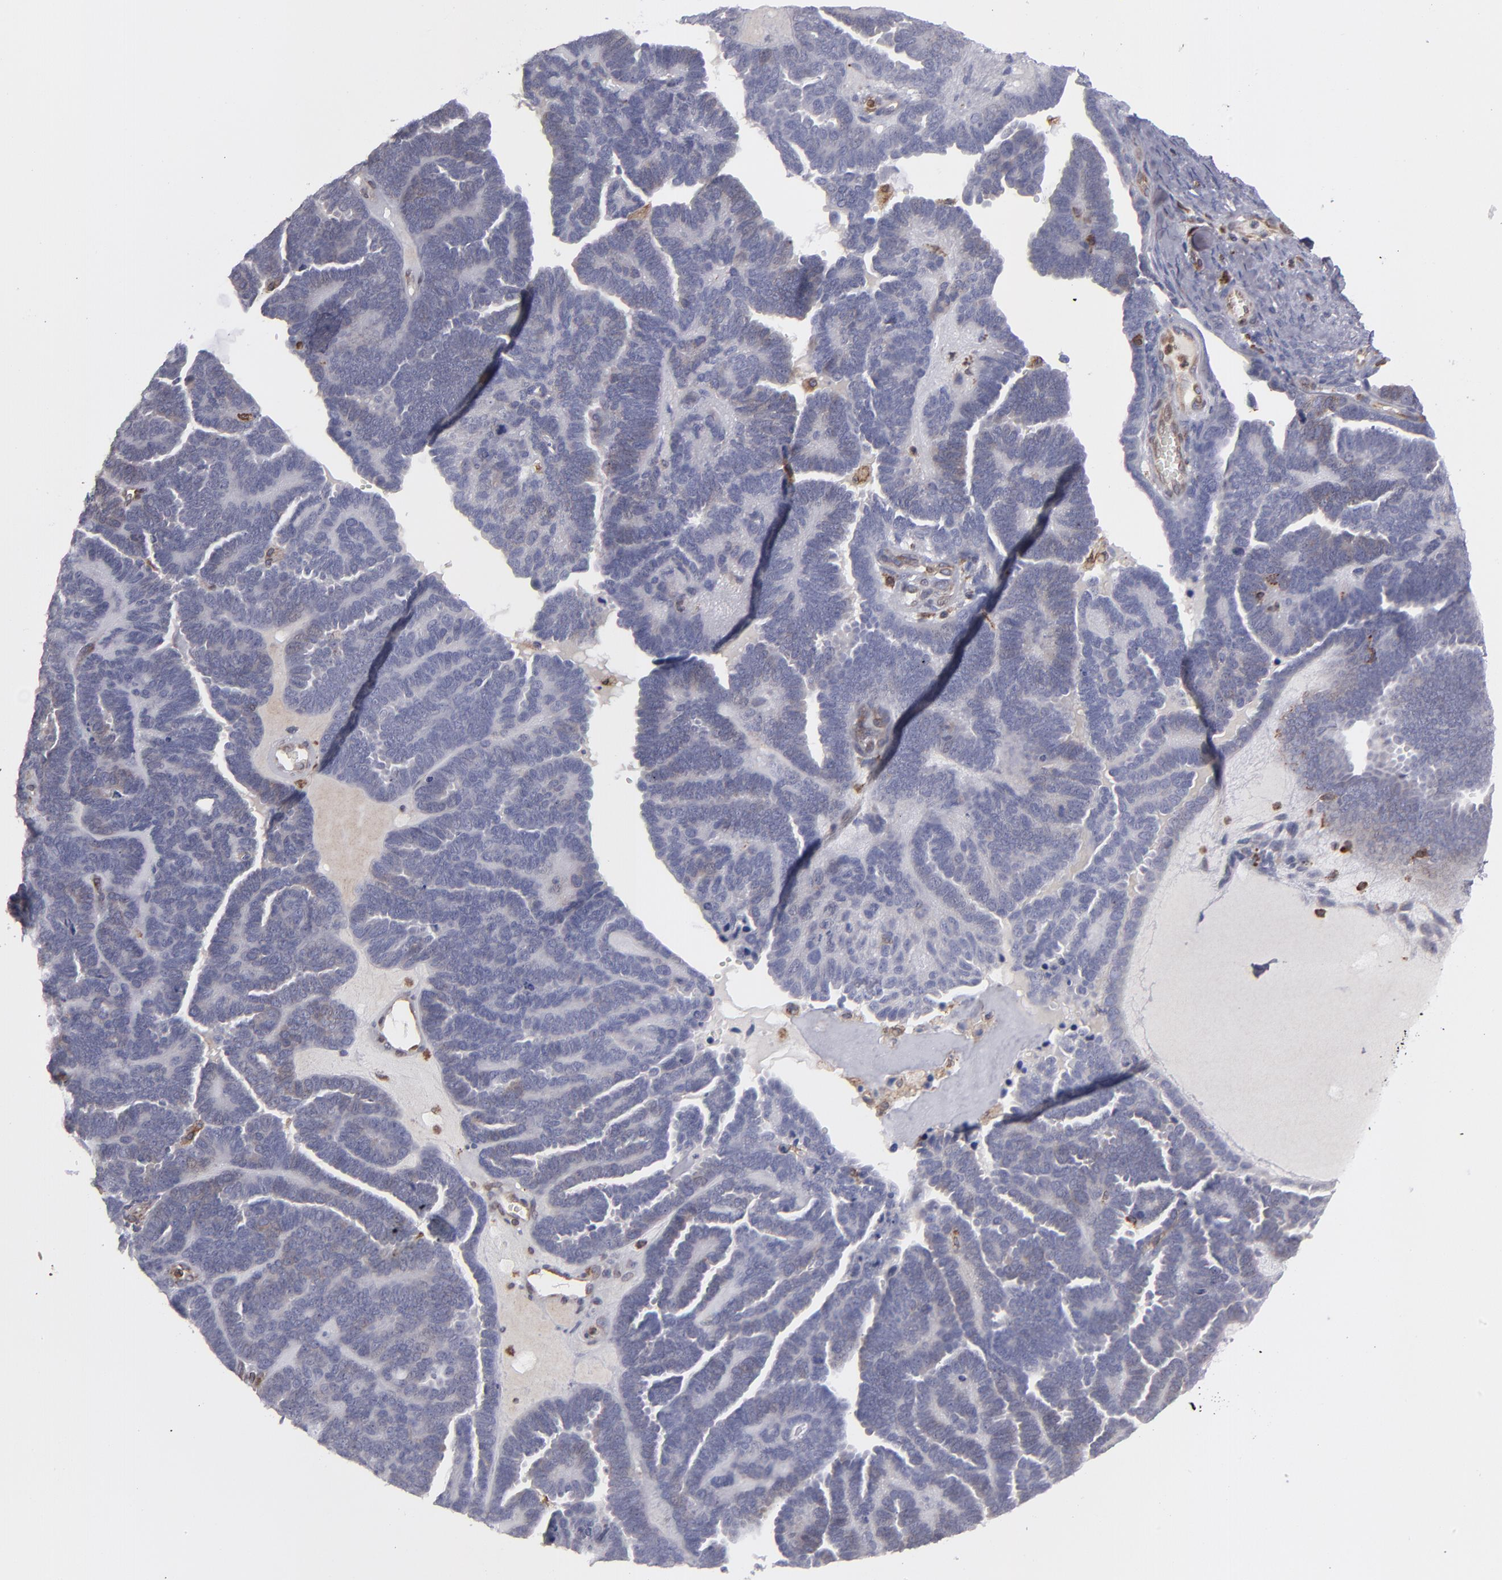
{"staining": {"intensity": "weak", "quantity": "<25%", "location": "cytoplasmic/membranous"}, "tissue": "endometrial cancer", "cell_type": "Tumor cells", "image_type": "cancer", "snomed": [{"axis": "morphology", "description": "Neoplasm, malignant, NOS"}, {"axis": "topography", "description": "Endometrium"}], "caption": "DAB immunohistochemical staining of human endometrial cancer exhibits no significant expression in tumor cells. The staining is performed using DAB (3,3'-diaminobenzidine) brown chromogen with nuclei counter-stained in using hematoxylin.", "gene": "TMX1", "patient": {"sex": "female", "age": 74}}